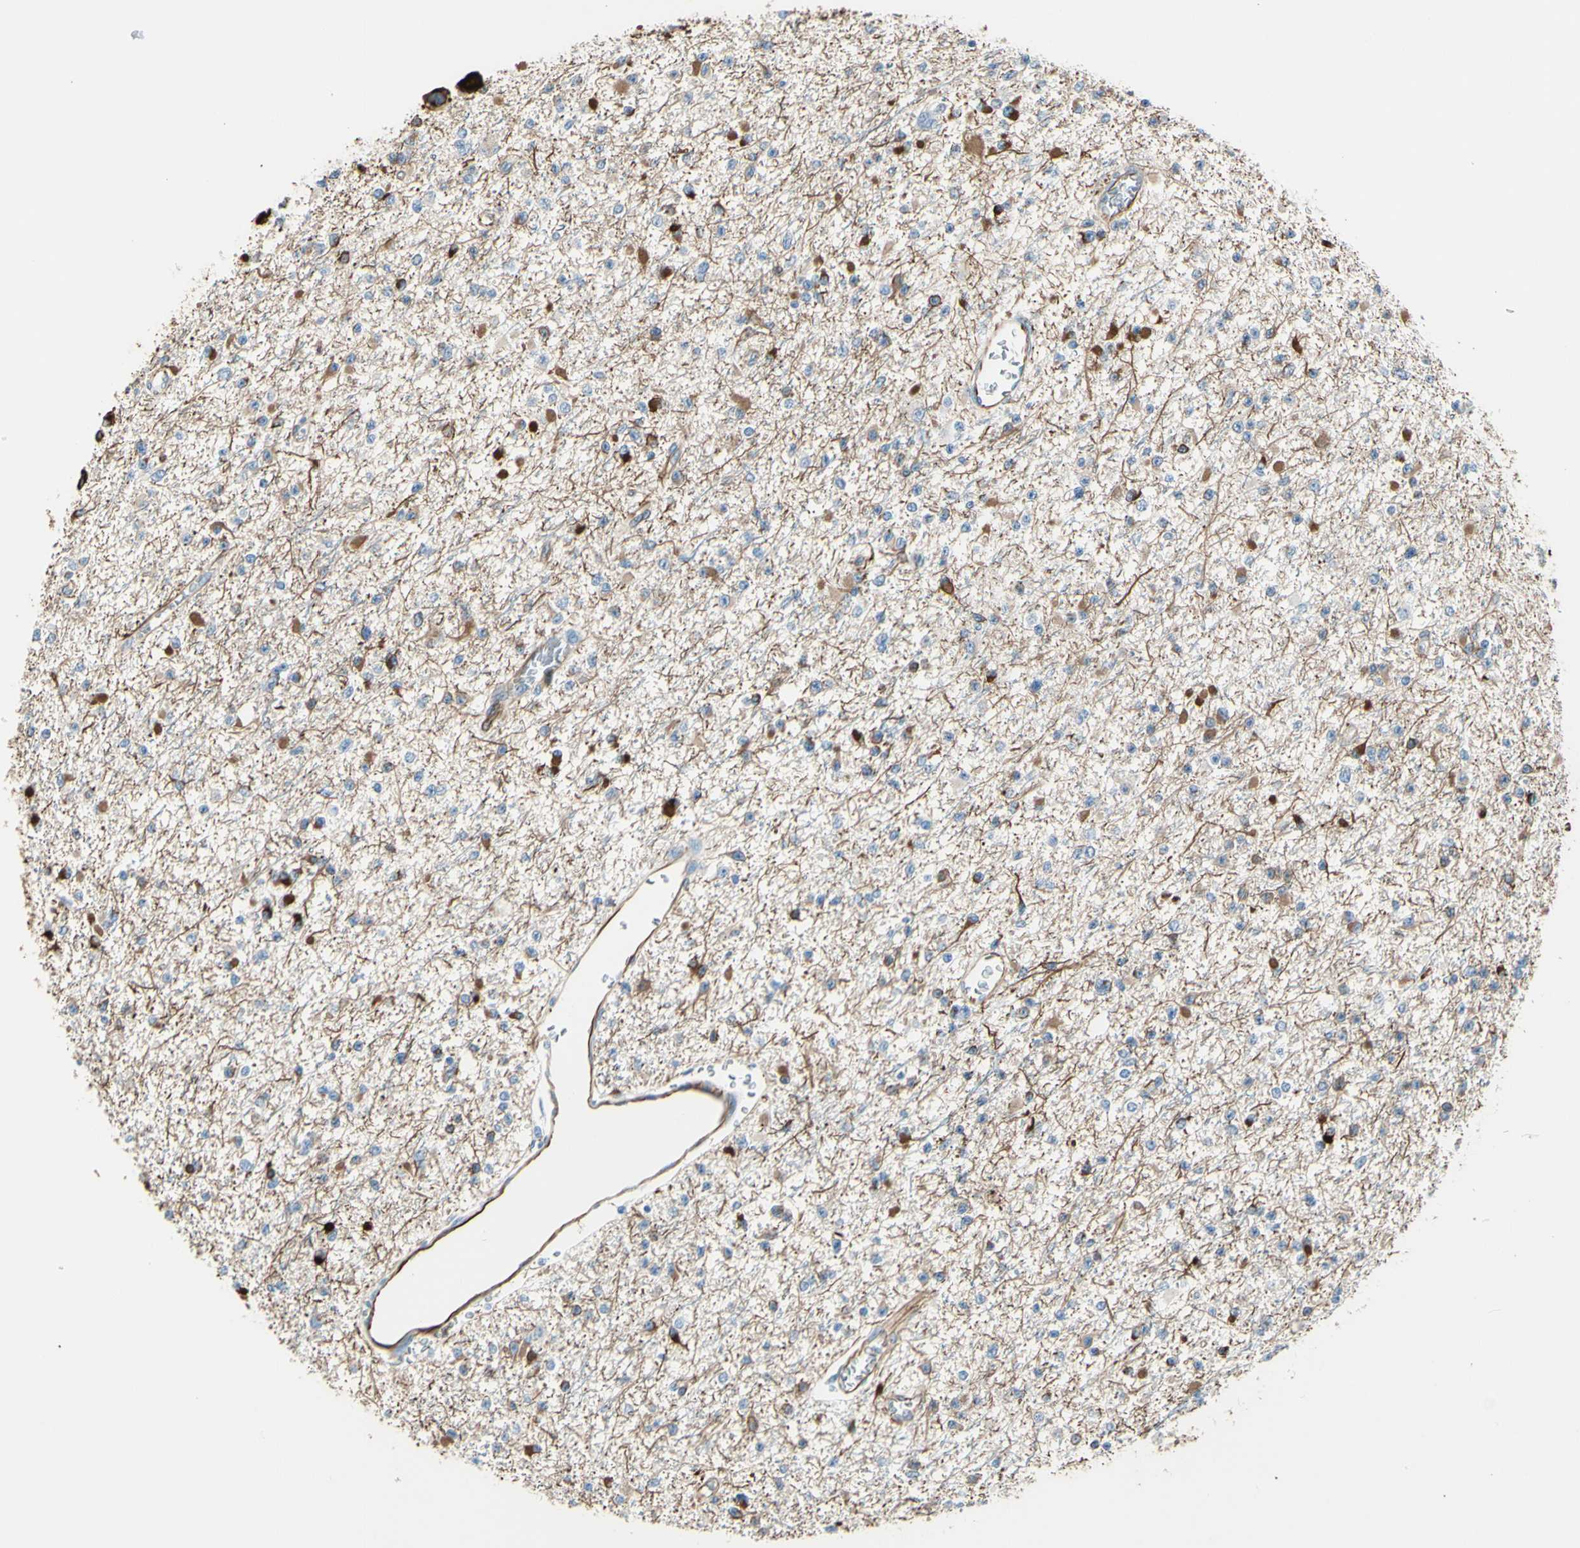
{"staining": {"intensity": "strong", "quantity": "<25%", "location": "cytoplasmic/membranous,nuclear"}, "tissue": "glioma", "cell_type": "Tumor cells", "image_type": "cancer", "snomed": [{"axis": "morphology", "description": "Glioma, malignant, Low grade"}, {"axis": "topography", "description": "Brain"}], "caption": "Immunohistochemistry (IHC) (DAB) staining of human glioma displays strong cytoplasmic/membranous and nuclear protein positivity in approximately <25% of tumor cells. (DAB = brown stain, brightfield microscopy at high magnification).", "gene": "PTH2R", "patient": {"sex": "female", "age": 22}}